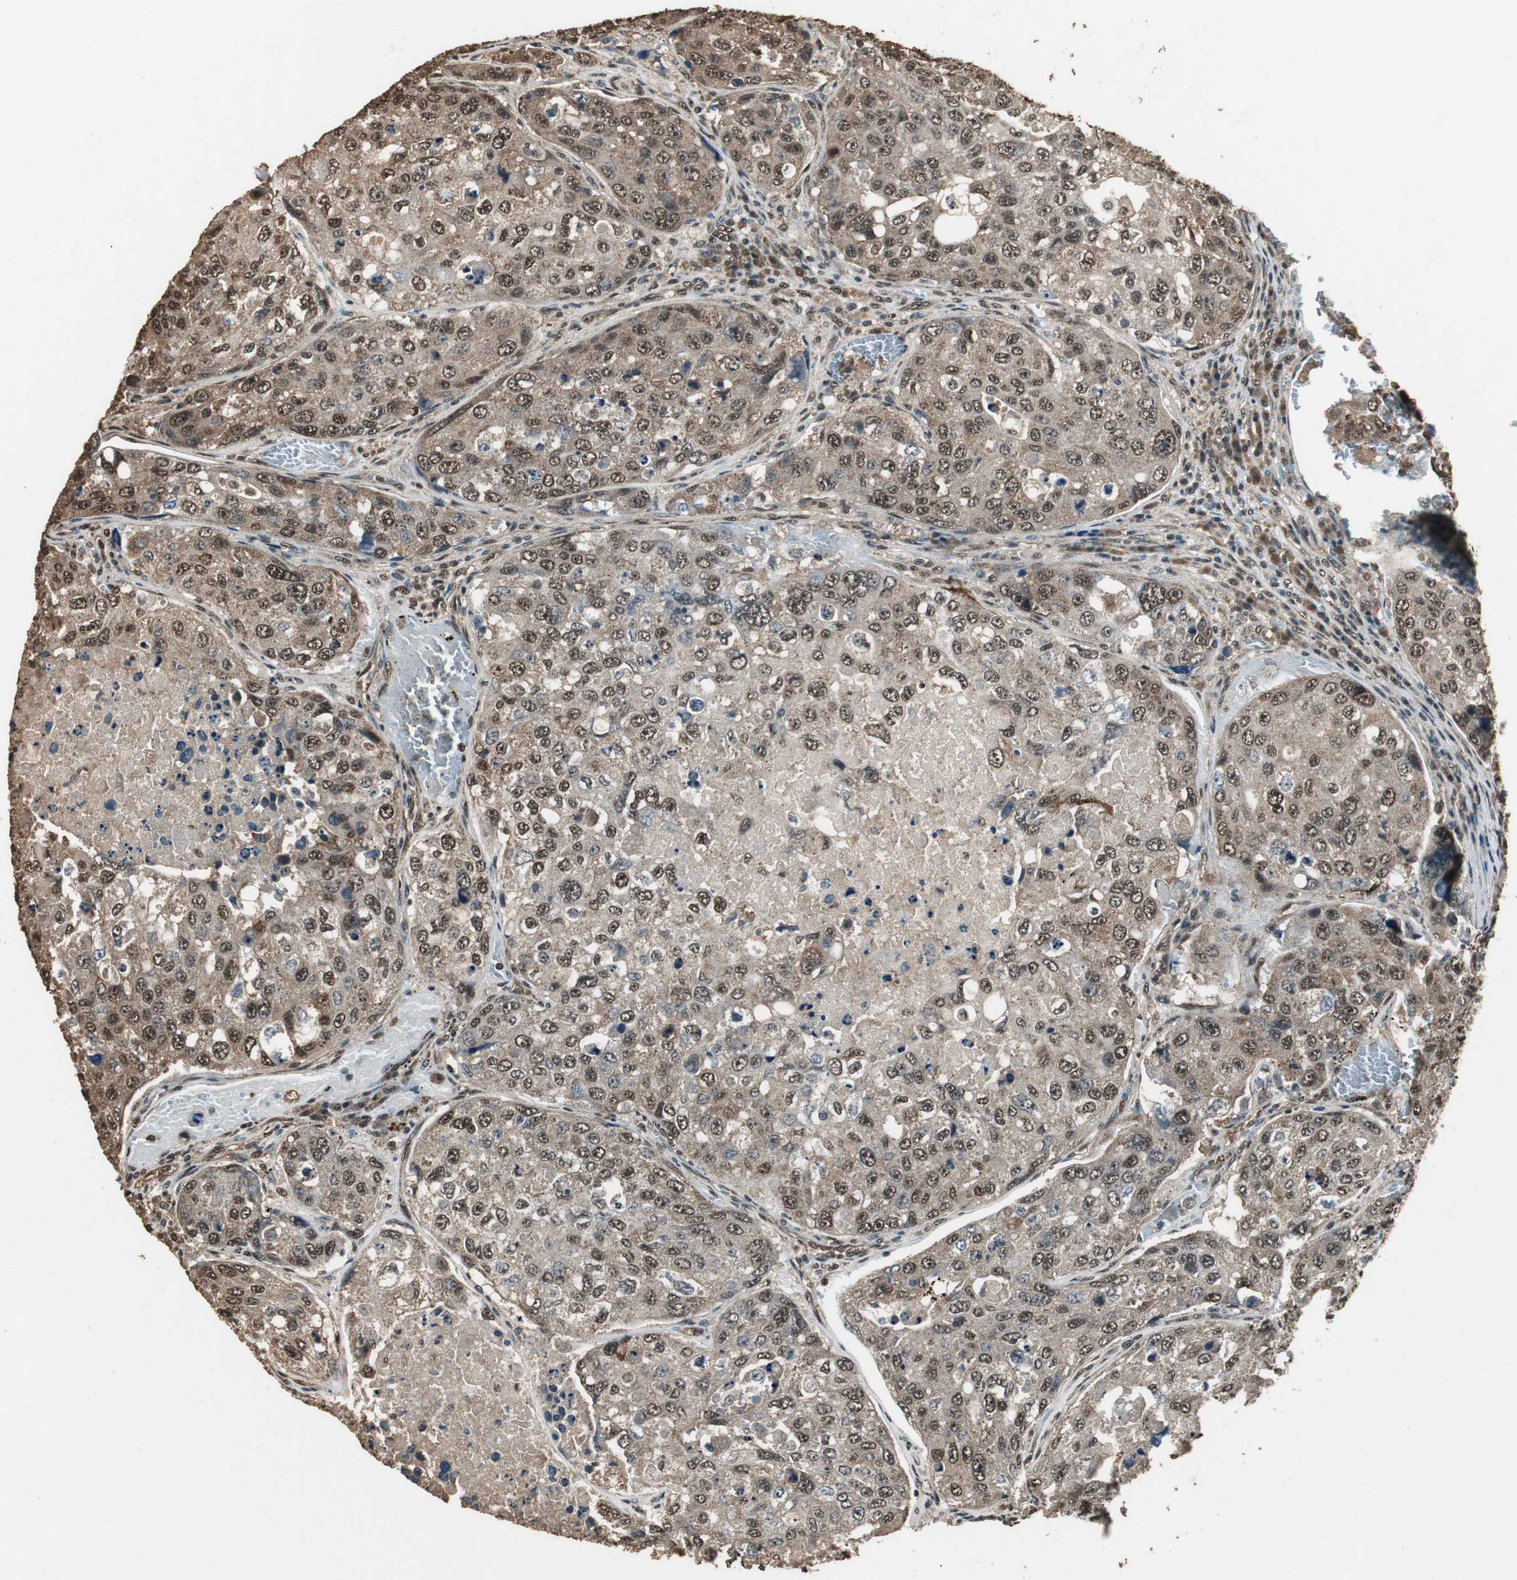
{"staining": {"intensity": "strong", "quantity": ">75%", "location": "cytoplasmic/membranous,nuclear"}, "tissue": "urothelial cancer", "cell_type": "Tumor cells", "image_type": "cancer", "snomed": [{"axis": "morphology", "description": "Urothelial carcinoma, High grade"}, {"axis": "topography", "description": "Lymph node"}, {"axis": "topography", "description": "Urinary bladder"}], "caption": "A brown stain labels strong cytoplasmic/membranous and nuclear staining of a protein in urothelial cancer tumor cells.", "gene": "PPP1R13B", "patient": {"sex": "male", "age": 51}}